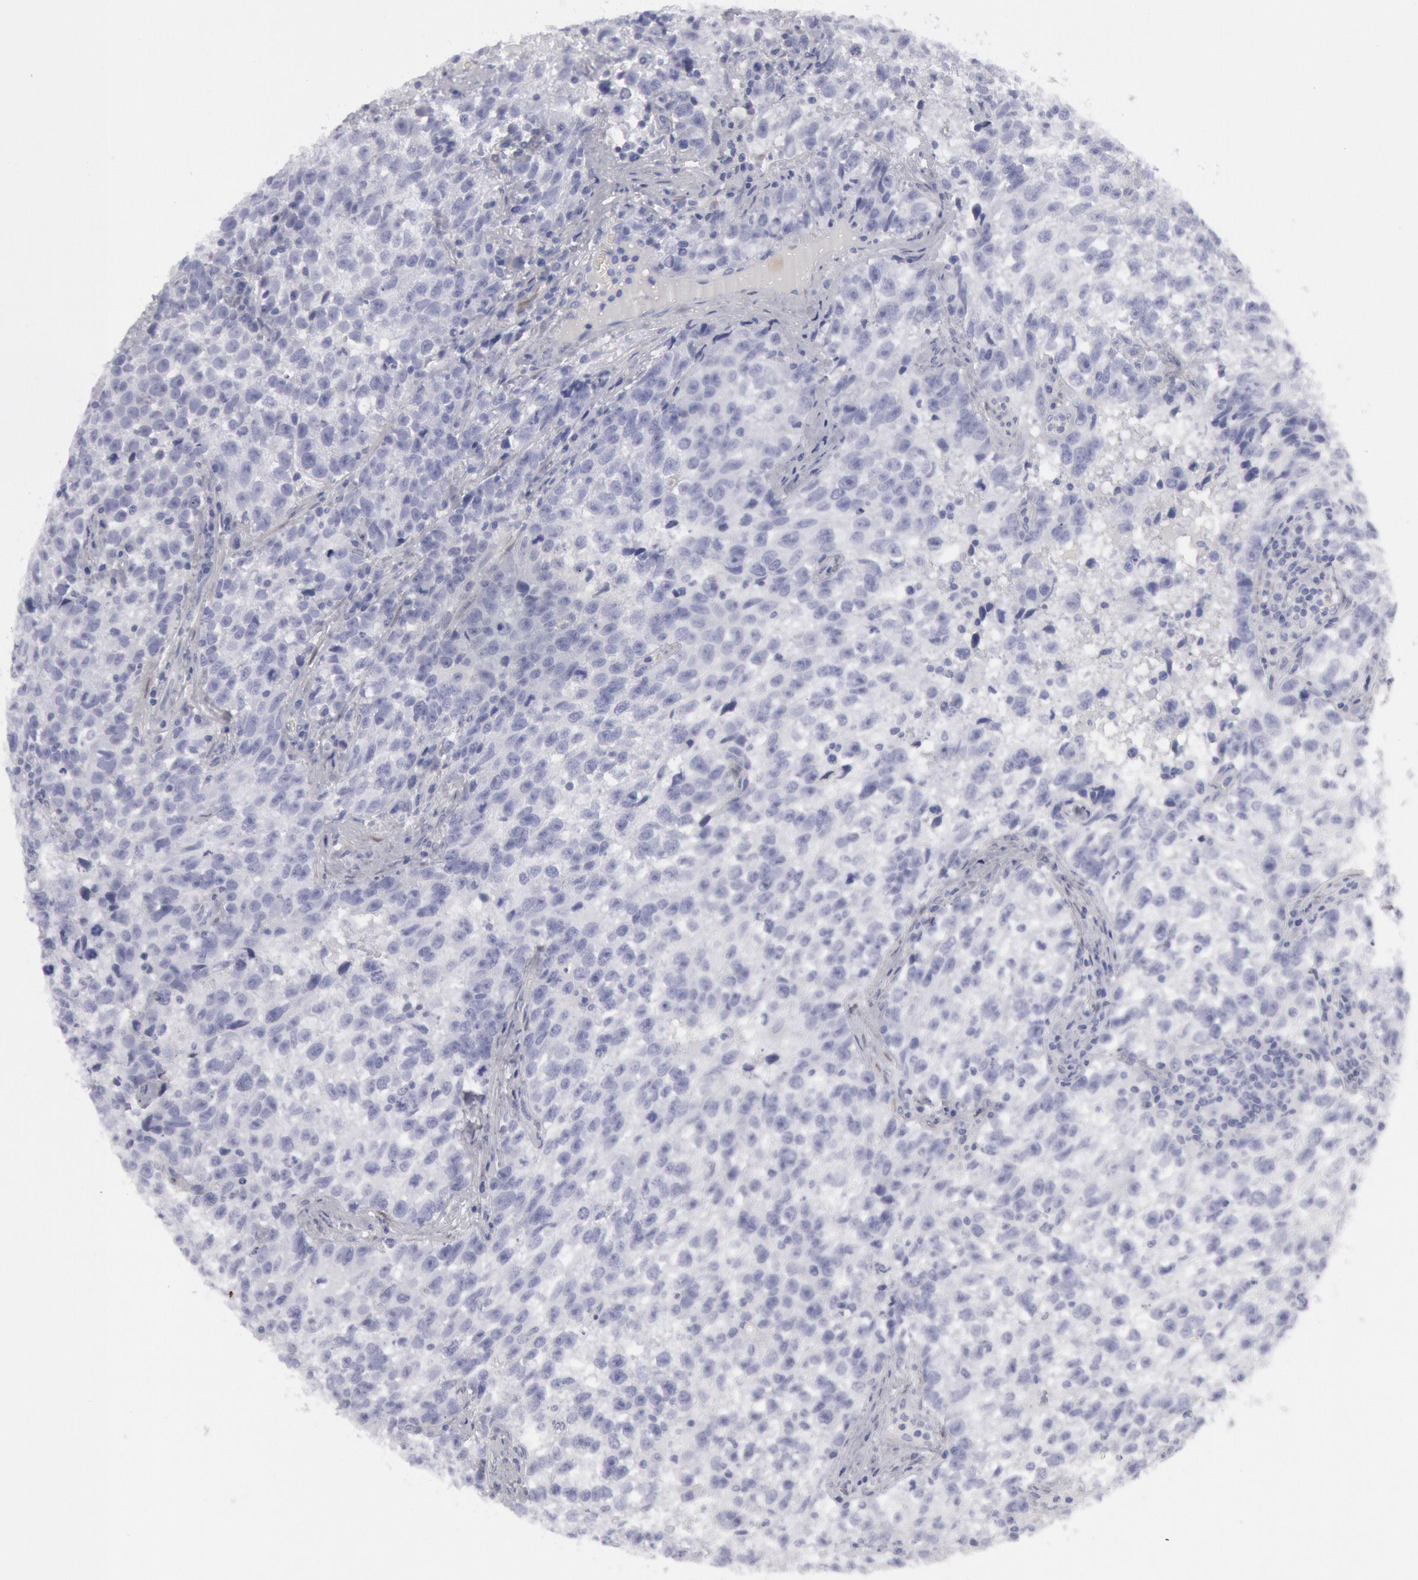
{"staining": {"intensity": "negative", "quantity": "none", "location": "none"}, "tissue": "testis cancer", "cell_type": "Tumor cells", "image_type": "cancer", "snomed": [{"axis": "morphology", "description": "Seminoma, NOS"}, {"axis": "topography", "description": "Testis"}], "caption": "Immunohistochemistry (IHC) photomicrograph of neoplastic tissue: testis cancer stained with DAB (3,3'-diaminobenzidine) displays no significant protein expression in tumor cells. (Stains: DAB (3,3'-diaminobenzidine) IHC with hematoxylin counter stain, Microscopy: brightfield microscopy at high magnification).", "gene": "FHL1", "patient": {"sex": "male", "age": 38}}